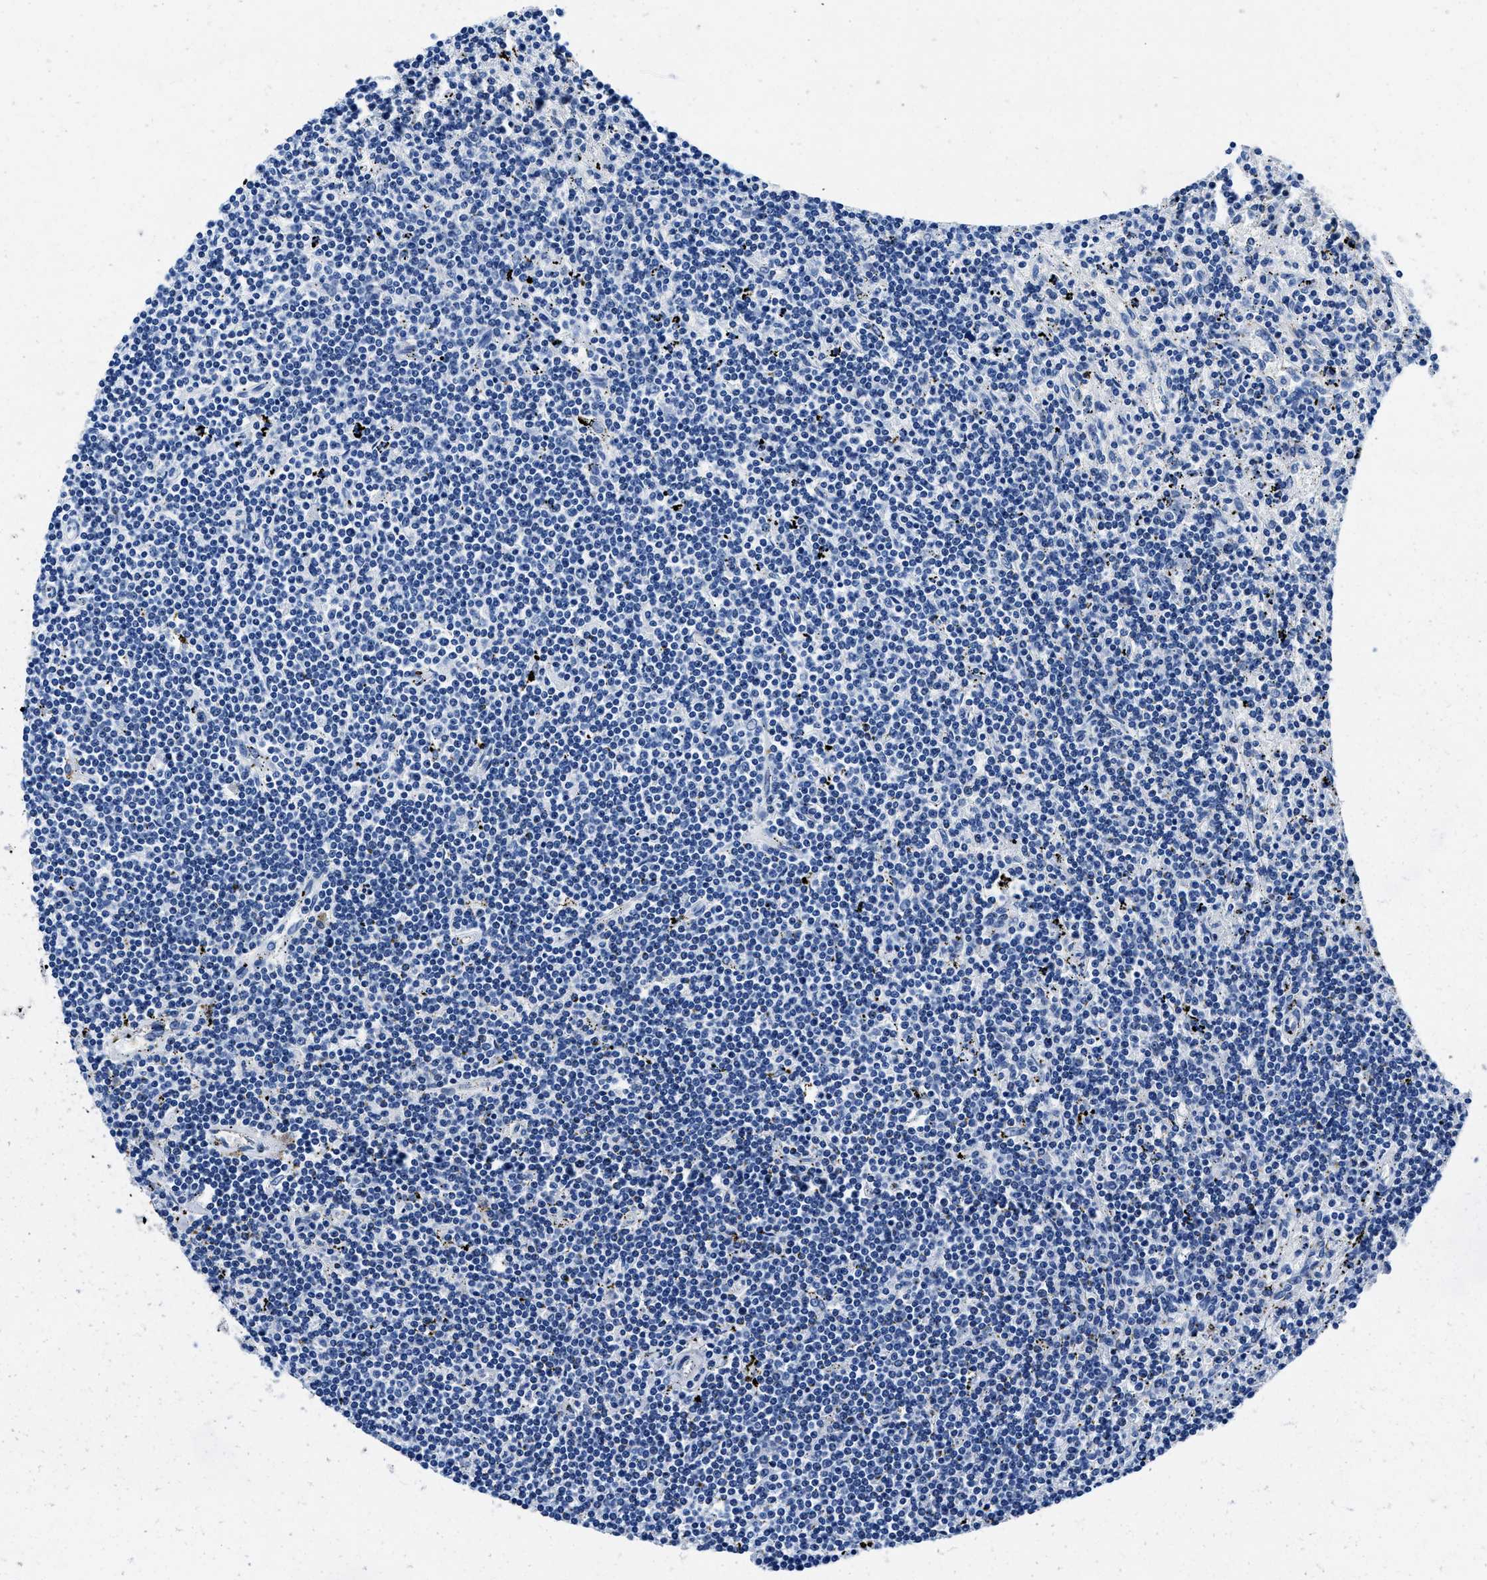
{"staining": {"intensity": "negative", "quantity": "none", "location": "none"}, "tissue": "lymphoma", "cell_type": "Tumor cells", "image_type": "cancer", "snomed": [{"axis": "morphology", "description": "Malignant lymphoma, non-Hodgkin's type, Low grade"}, {"axis": "topography", "description": "Spleen"}], "caption": "Histopathology image shows no protein positivity in tumor cells of lymphoma tissue.", "gene": "OR14K1", "patient": {"sex": "male", "age": 76}}